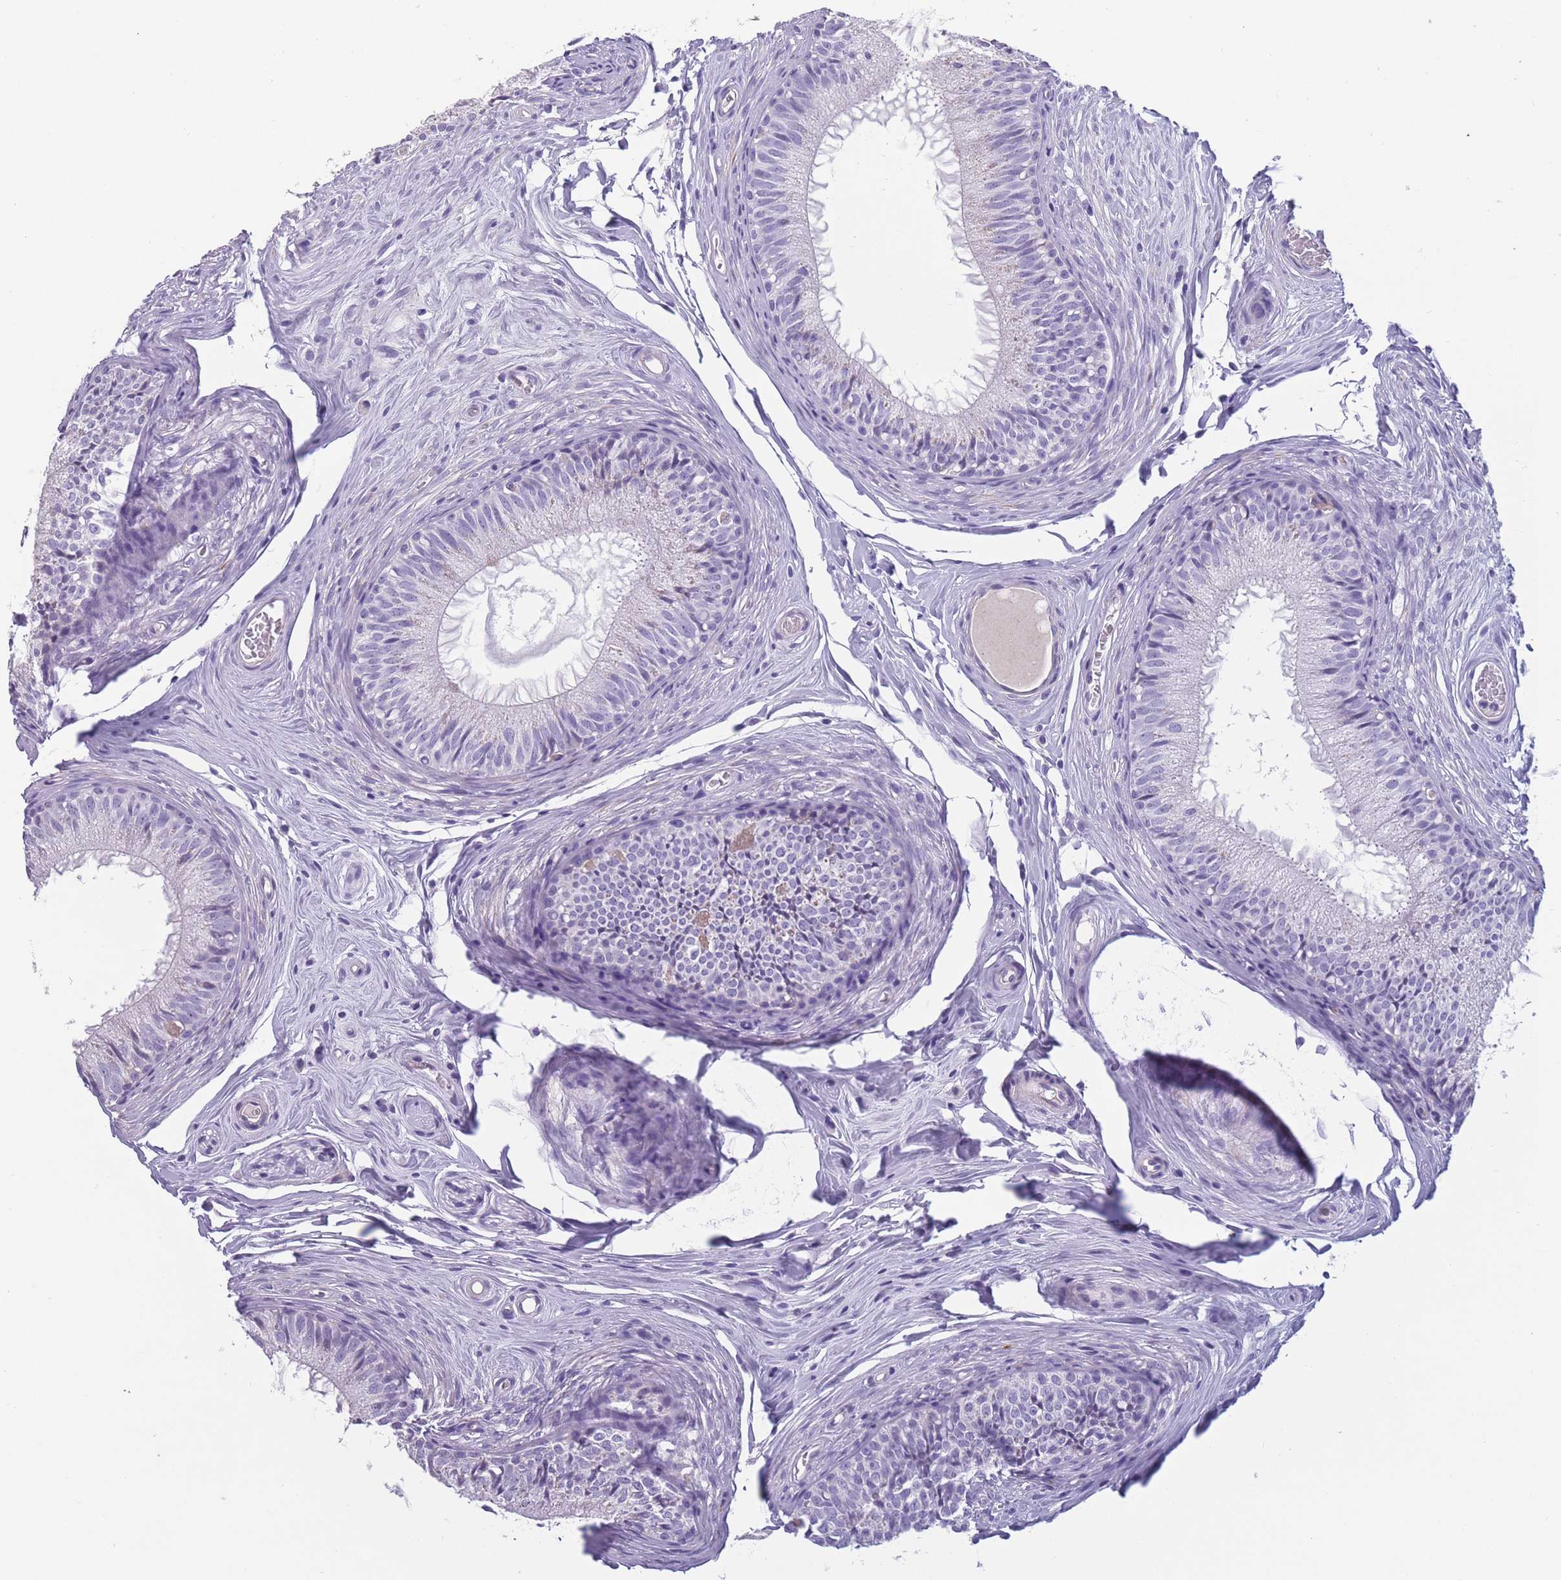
{"staining": {"intensity": "negative", "quantity": "none", "location": "none"}, "tissue": "epididymis", "cell_type": "Glandular cells", "image_type": "normal", "snomed": [{"axis": "morphology", "description": "Normal tissue, NOS"}, {"axis": "topography", "description": "Epididymis"}], "caption": "Immunohistochemistry image of benign epididymis stained for a protein (brown), which reveals no staining in glandular cells.", "gene": "OR4C5", "patient": {"sex": "male", "age": 25}}